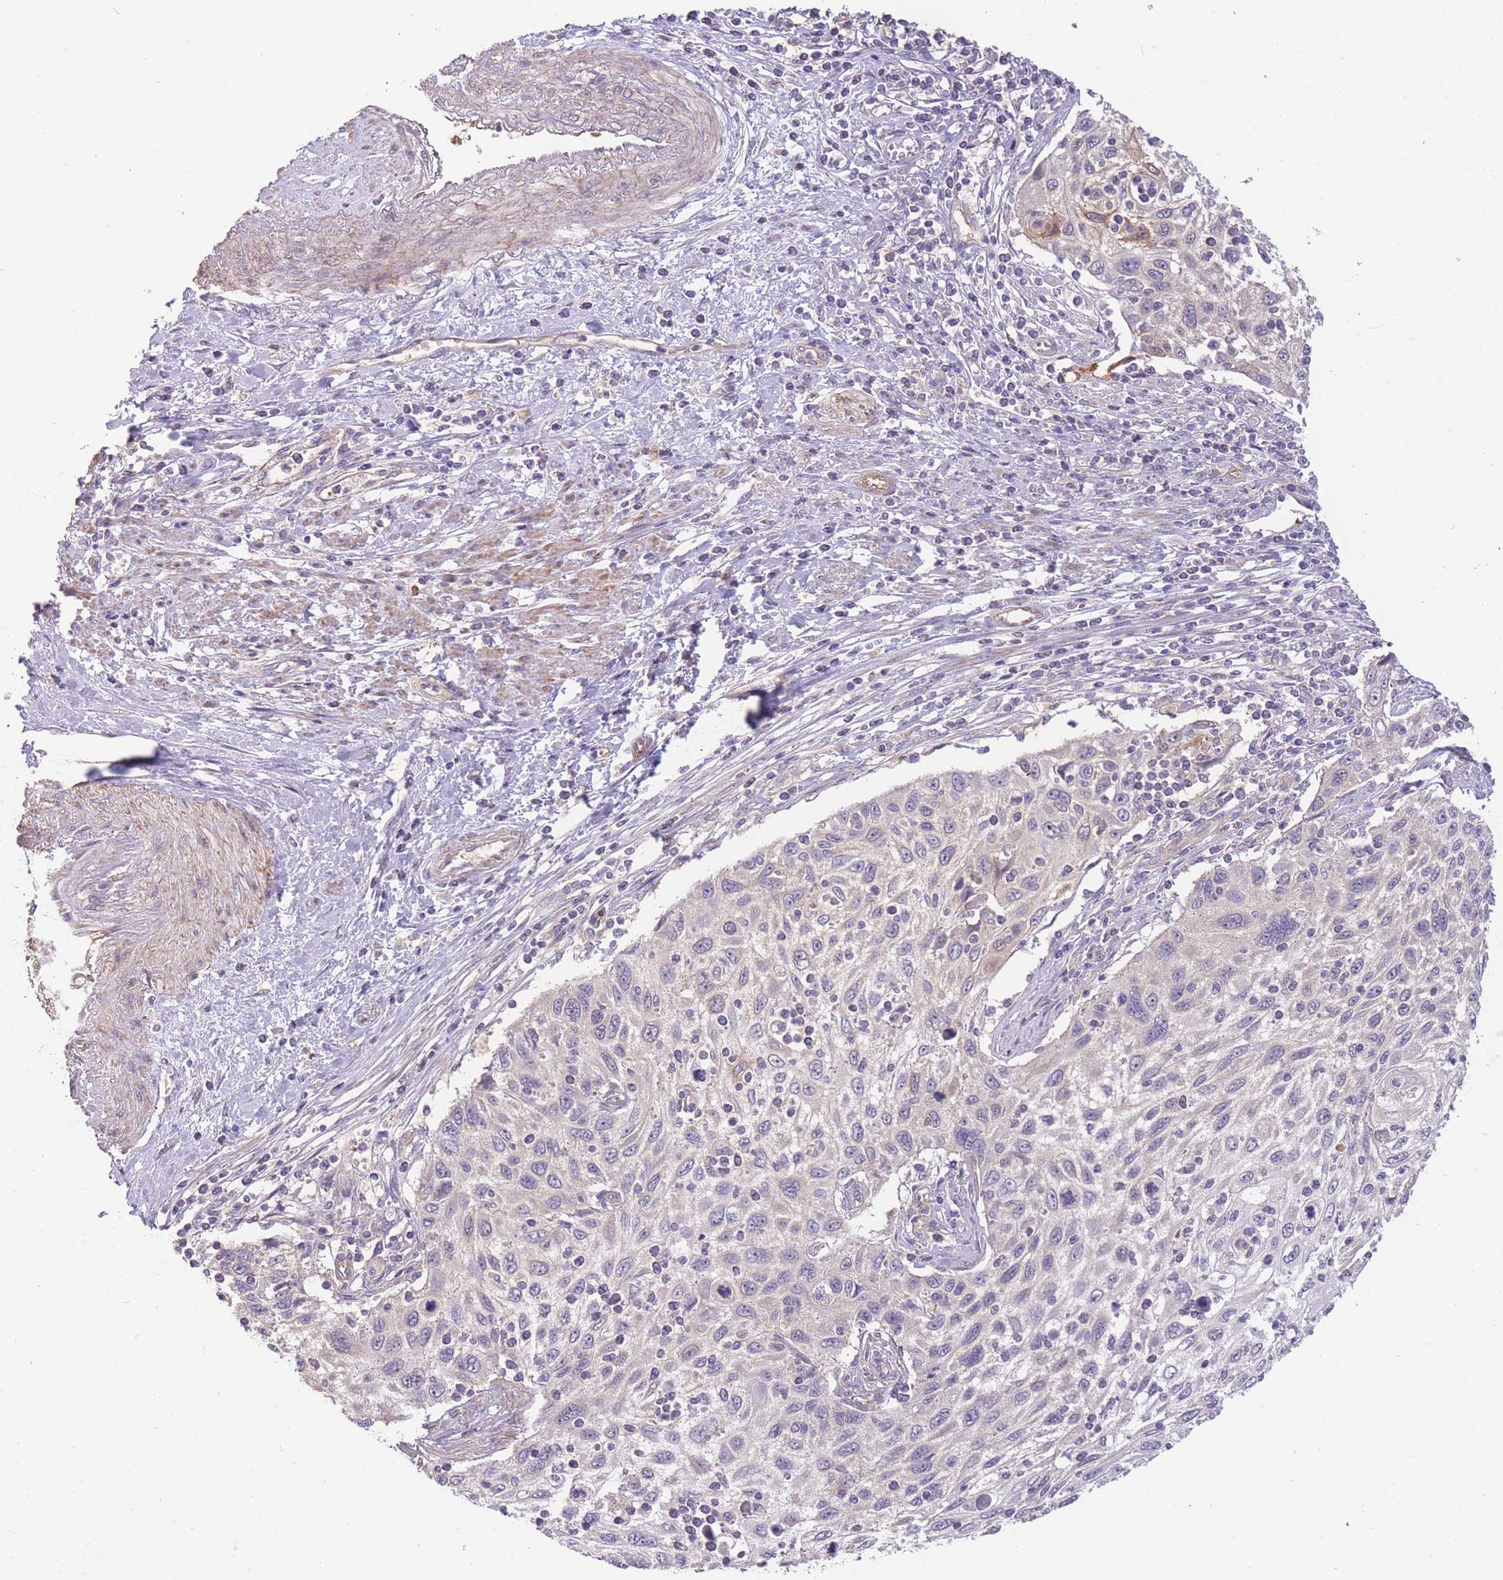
{"staining": {"intensity": "negative", "quantity": "none", "location": "none"}, "tissue": "cervical cancer", "cell_type": "Tumor cells", "image_type": "cancer", "snomed": [{"axis": "morphology", "description": "Squamous cell carcinoma, NOS"}, {"axis": "topography", "description": "Cervix"}], "caption": "IHC histopathology image of neoplastic tissue: human cervical cancer (squamous cell carcinoma) stained with DAB exhibits no significant protein staining in tumor cells.", "gene": "SMC6", "patient": {"sex": "female", "age": 70}}